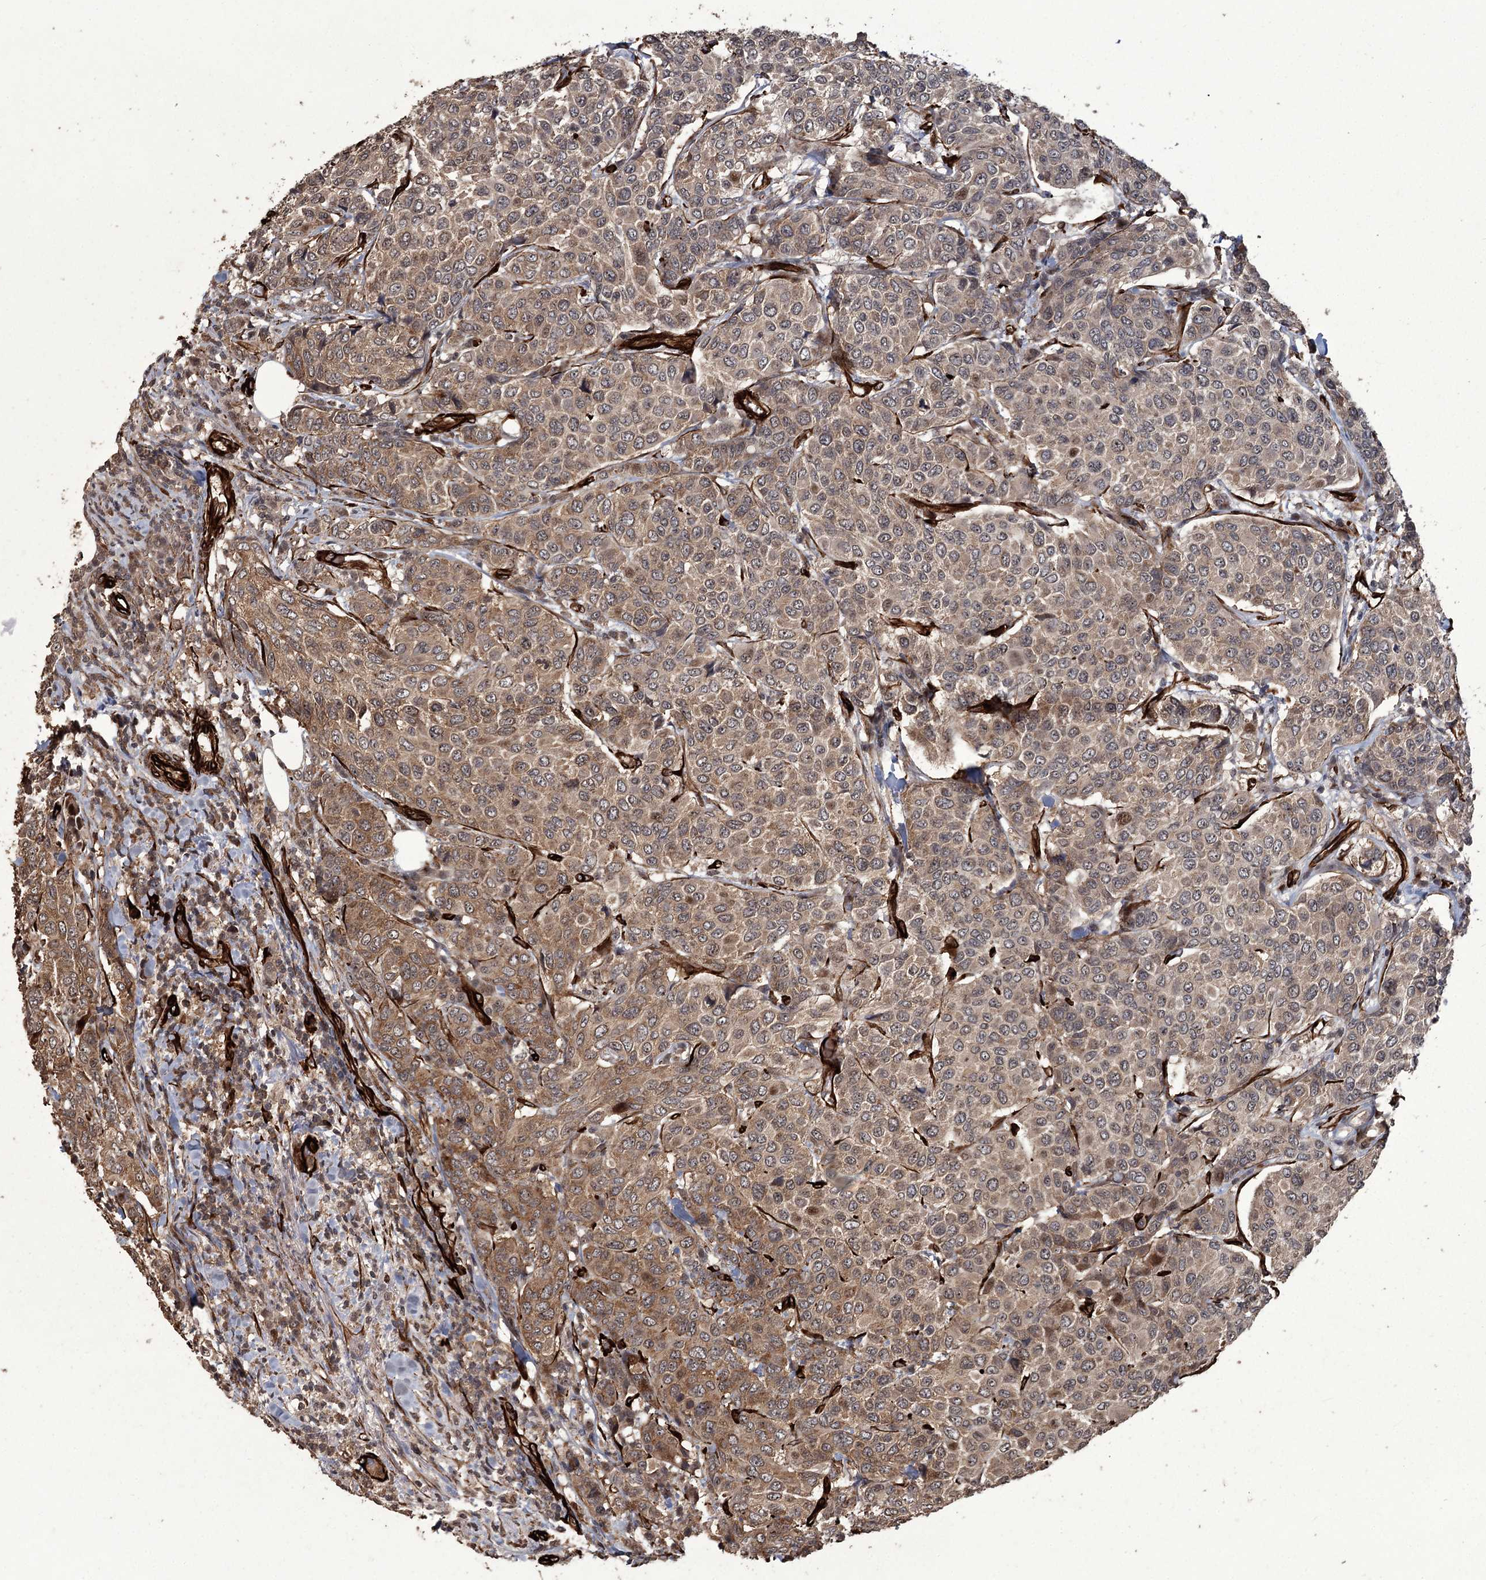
{"staining": {"intensity": "moderate", "quantity": ">75%", "location": "cytoplasmic/membranous"}, "tissue": "breast cancer", "cell_type": "Tumor cells", "image_type": "cancer", "snomed": [{"axis": "morphology", "description": "Duct carcinoma"}, {"axis": "topography", "description": "Breast"}], "caption": "Protein staining displays moderate cytoplasmic/membranous expression in approximately >75% of tumor cells in breast intraductal carcinoma.", "gene": "RPAP3", "patient": {"sex": "female", "age": 55}}